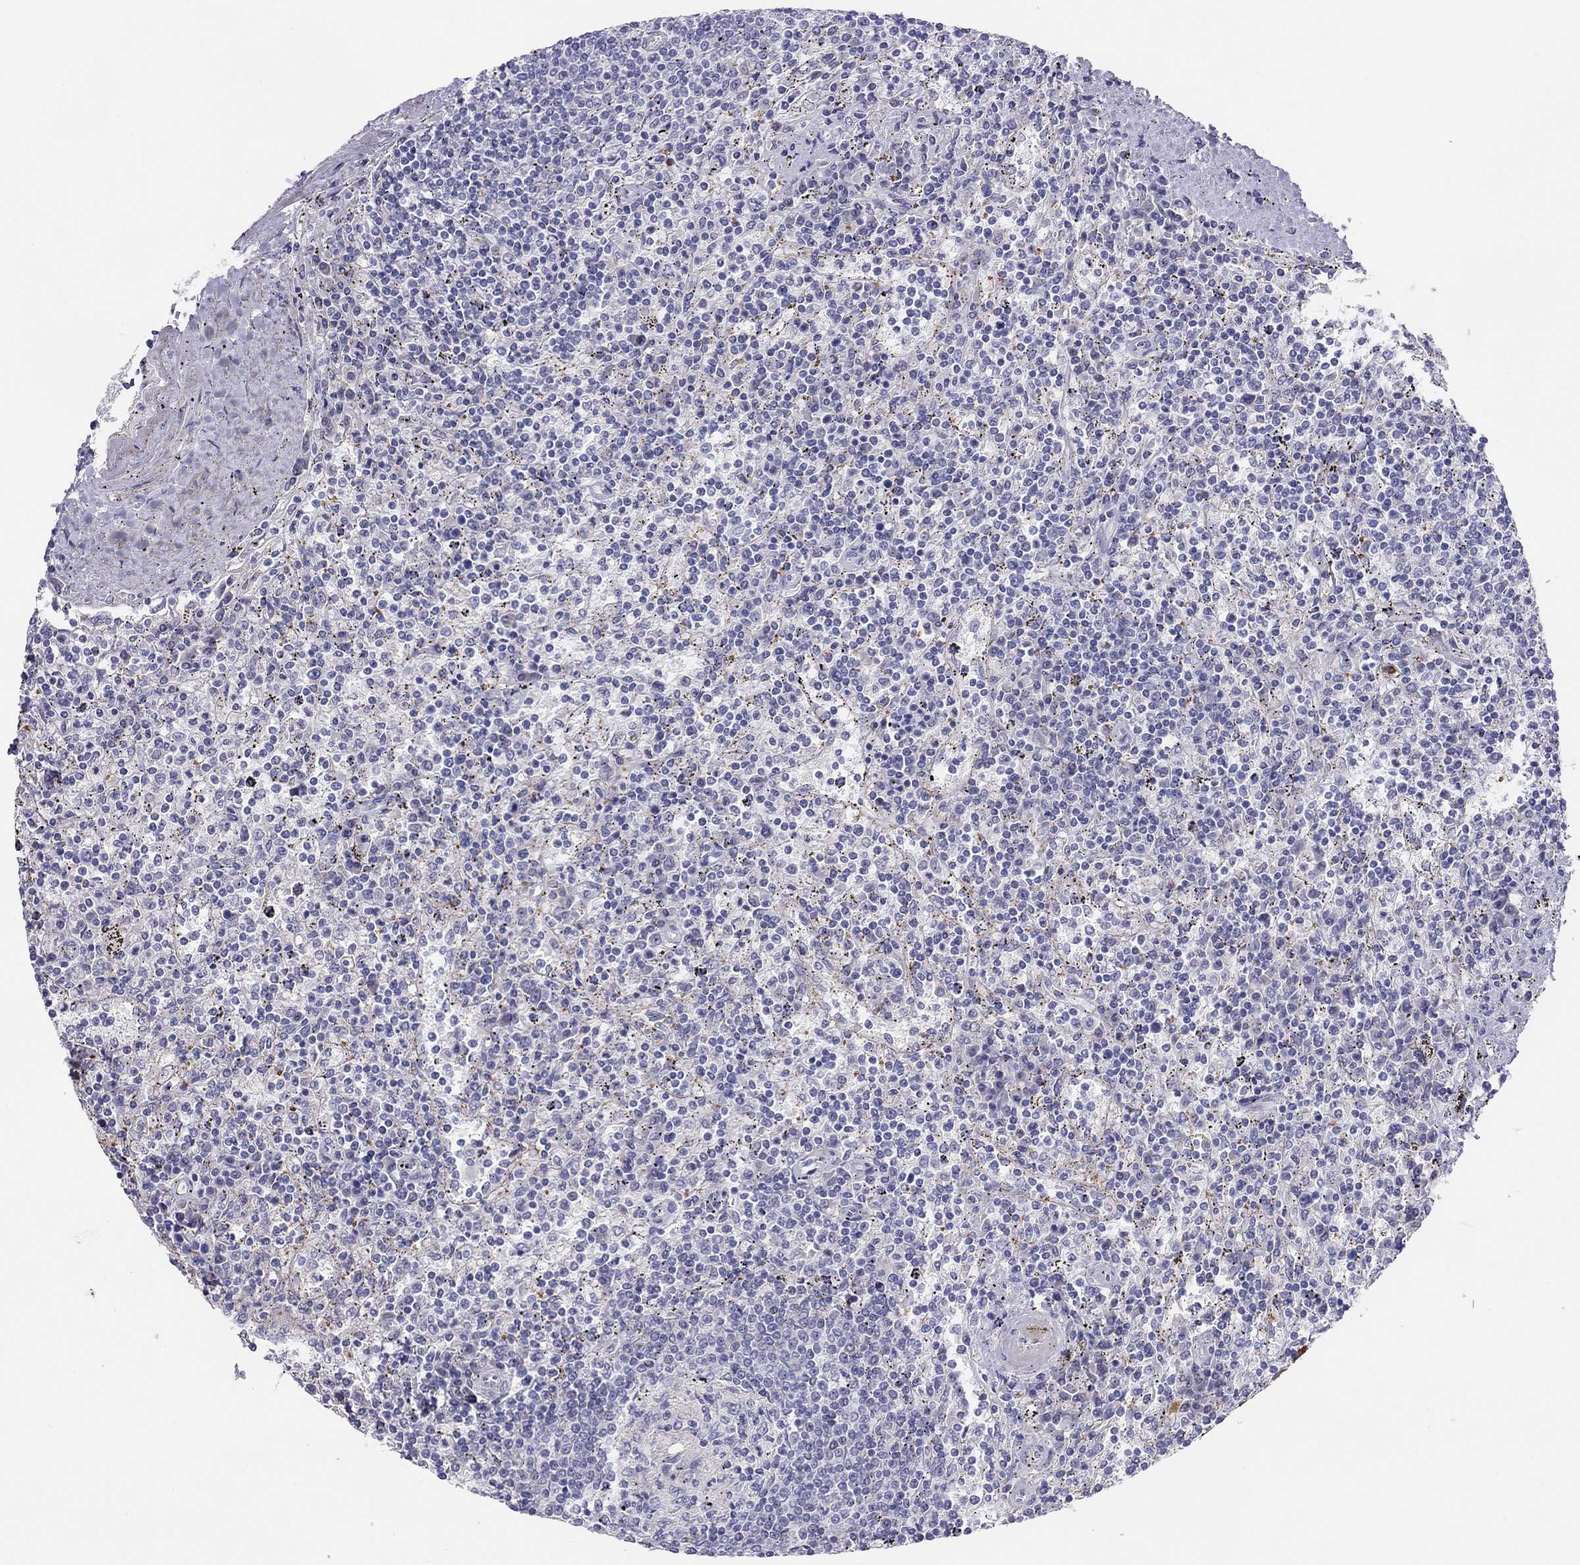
{"staining": {"intensity": "negative", "quantity": "none", "location": "none"}, "tissue": "lymphoma", "cell_type": "Tumor cells", "image_type": "cancer", "snomed": [{"axis": "morphology", "description": "Malignant lymphoma, non-Hodgkin's type, Low grade"}, {"axis": "topography", "description": "Spleen"}], "caption": "Tumor cells show no significant positivity in low-grade malignant lymphoma, non-Hodgkin's type. (DAB IHC, high magnification).", "gene": "MGAT4C", "patient": {"sex": "male", "age": 62}}